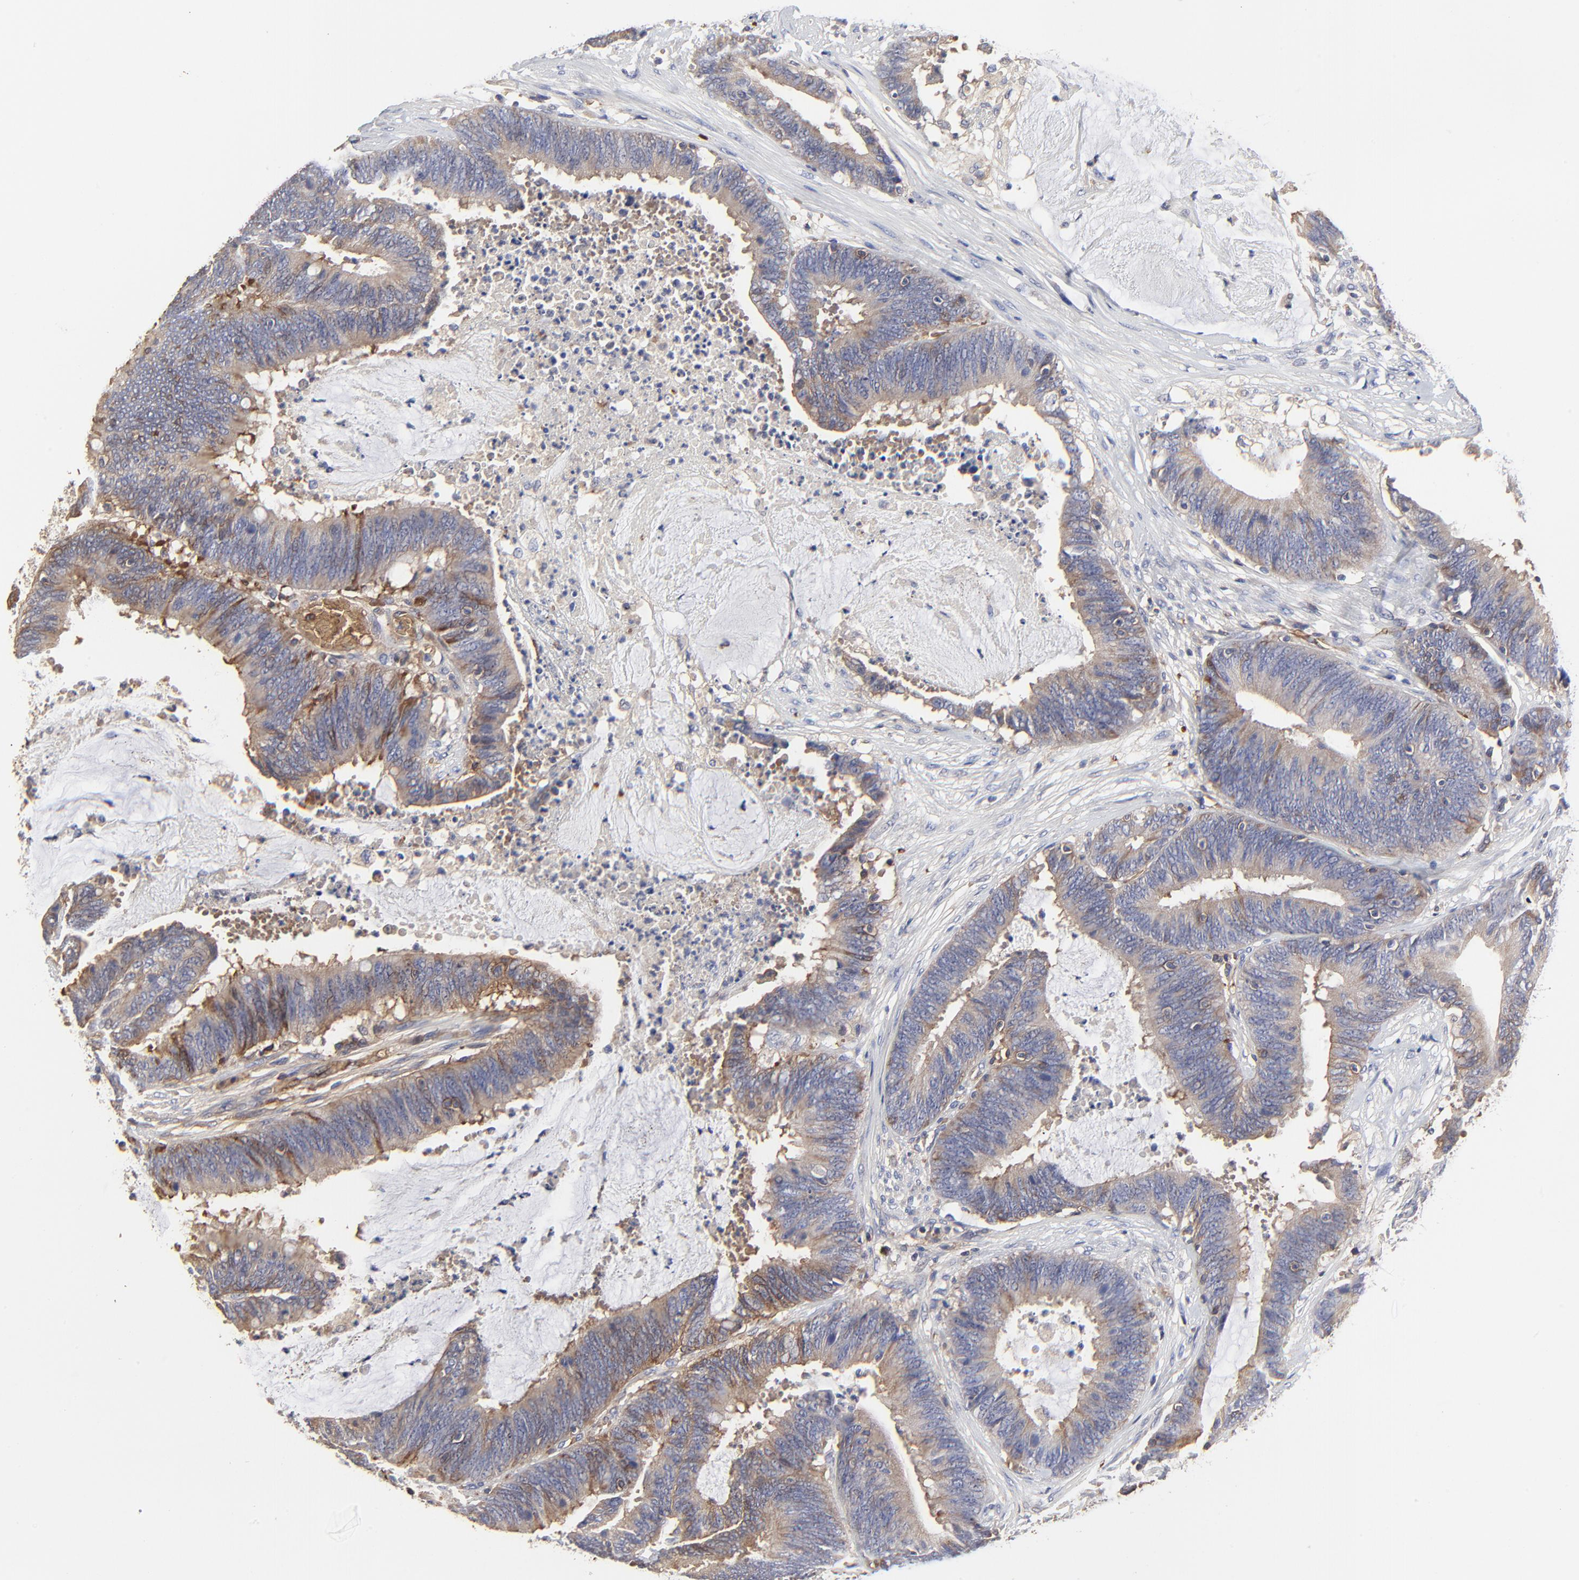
{"staining": {"intensity": "moderate", "quantity": "<25%", "location": "cytoplasmic/membranous"}, "tissue": "colorectal cancer", "cell_type": "Tumor cells", "image_type": "cancer", "snomed": [{"axis": "morphology", "description": "Adenocarcinoma, NOS"}, {"axis": "topography", "description": "Rectum"}], "caption": "Protein analysis of colorectal adenocarcinoma tissue demonstrates moderate cytoplasmic/membranous expression in about <25% of tumor cells.", "gene": "PAG1", "patient": {"sex": "female", "age": 66}}